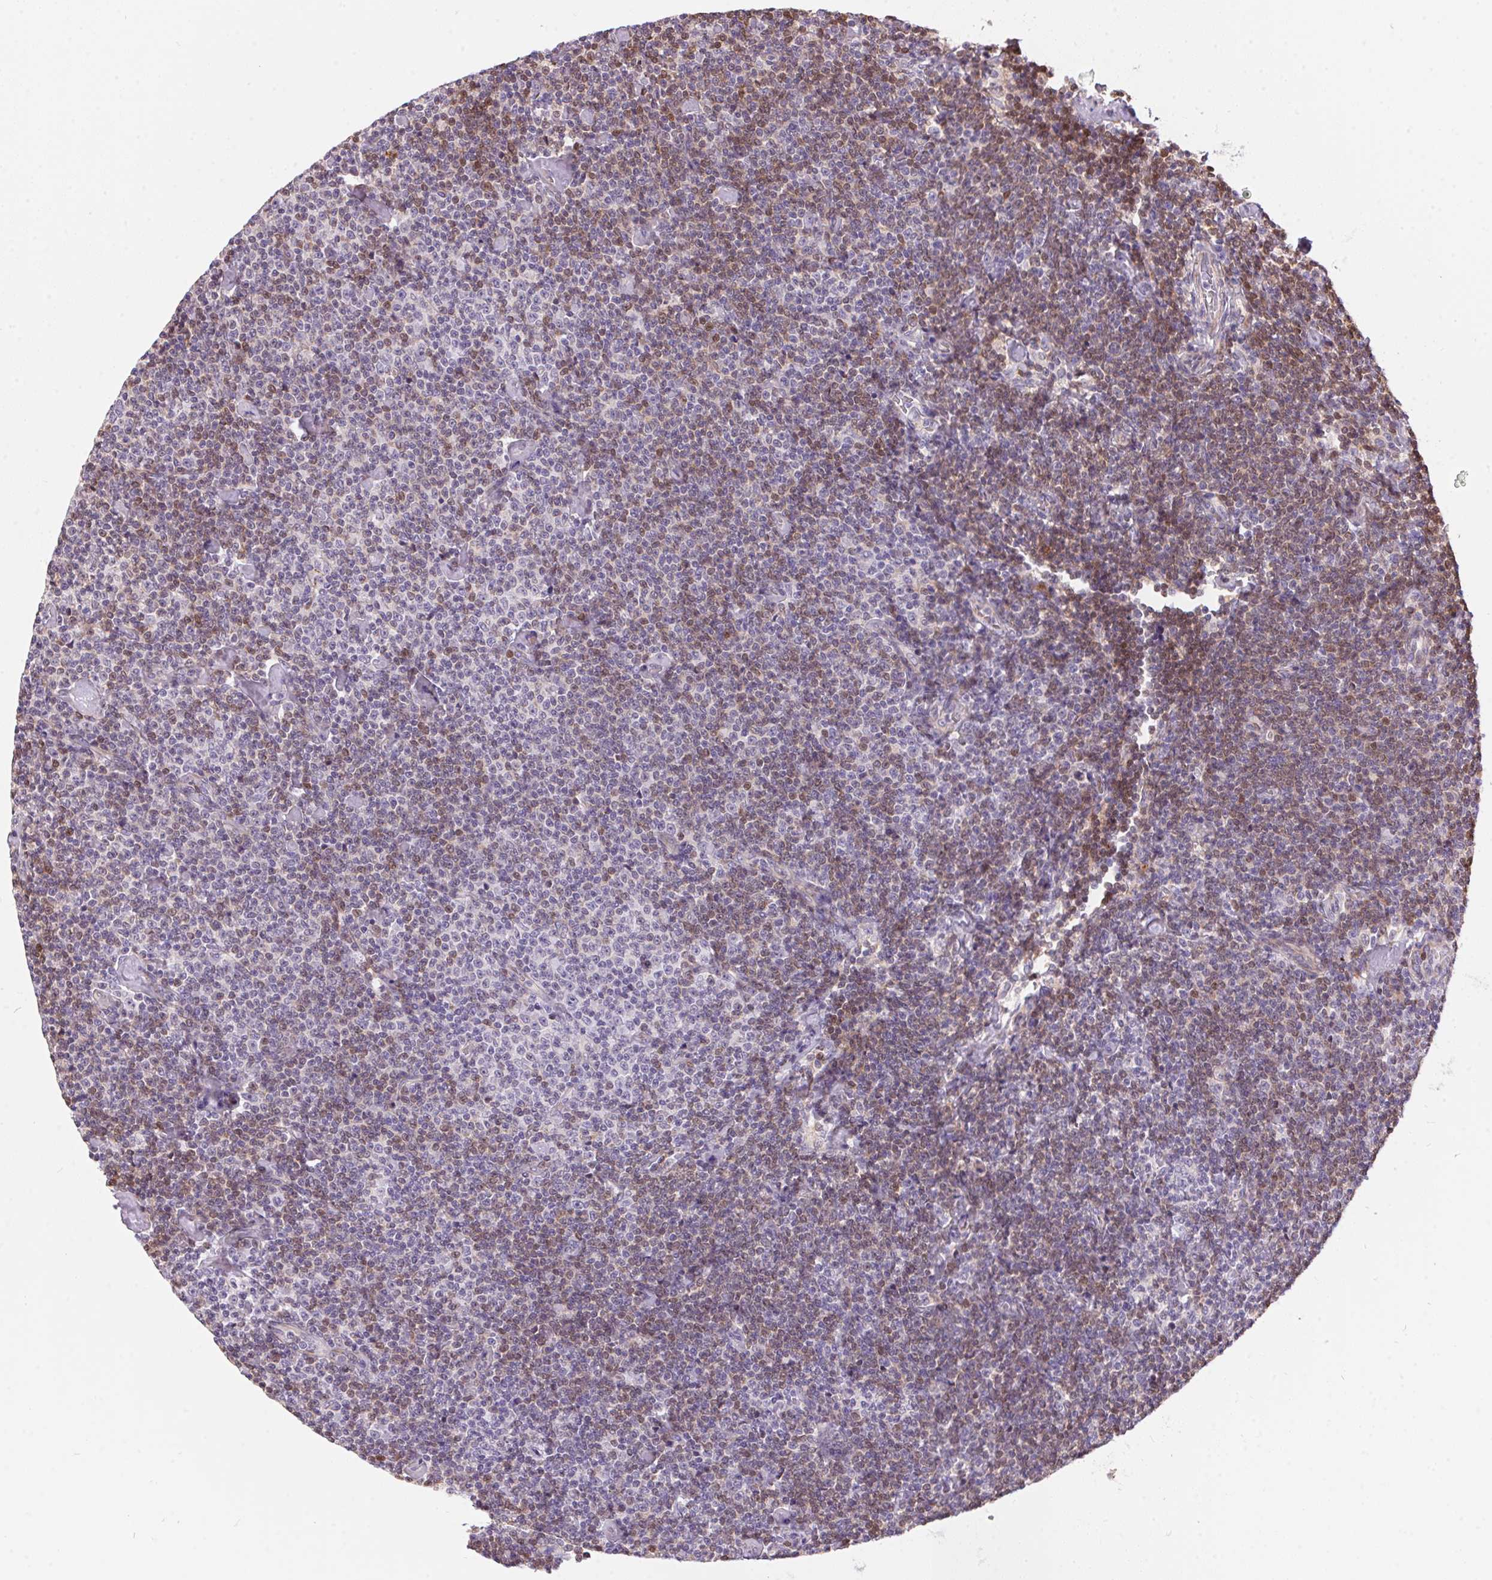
{"staining": {"intensity": "moderate", "quantity": "<25%", "location": "cytoplasmic/membranous"}, "tissue": "lymphoma", "cell_type": "Tumor cells", "image_type": "cancer", "snomed": [{"axis": "morphology", "description": "Malignant lymphoma, non-Hodgkin's type, Low grade"}, {"axis": "topography", "description": "Lymph node"}], "caption": "Protein staining of lymphoma tissue demonstrates moderate cytoplasmic/membranous positivity in approximately <25% of tumor cells.", "gene": "UNC13B", "patient": {"sex": "male", "age": 81}}